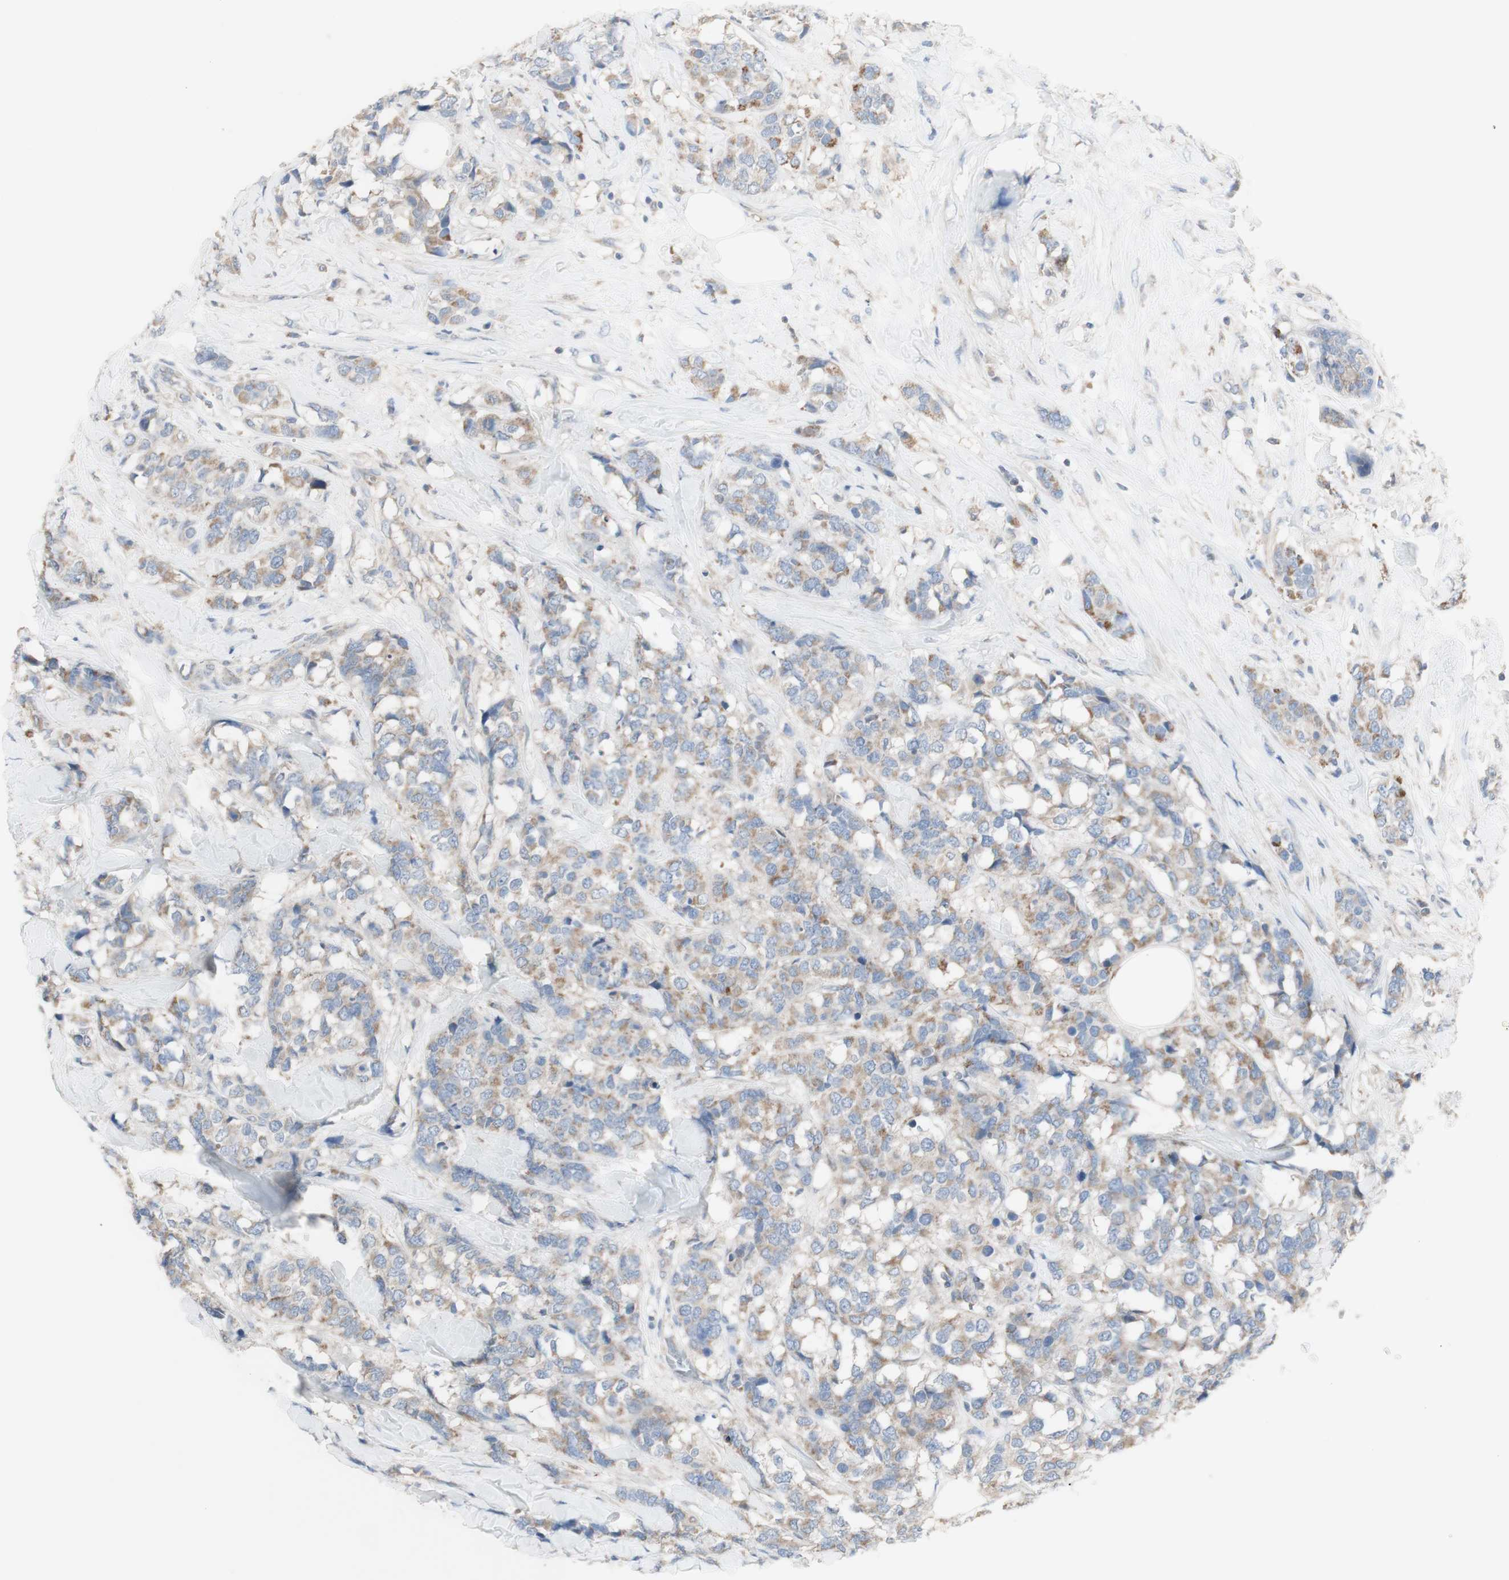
{"staining": {"intensity": "weak", "quantity": "25%-75%", "location": "cytoplasmic/membranous"}, "tissue": "breast cancer", "cell_type": "Tumor cells", "image_type": "cancer", "snomed": [{"axis": "morphology", "description": "Lobular carcinoma"}, {"axis": "topography", "description": "Breast"}], "caption": "Breast cancer (lobular carcinoma) tissue displays weak cytoplasmic/membranous positivity in about 25%-75% of tumor cells, visualized by immunohistochemistry.", "gene": "C3orf52", "patient": {"sex": "female", "age": 59}}